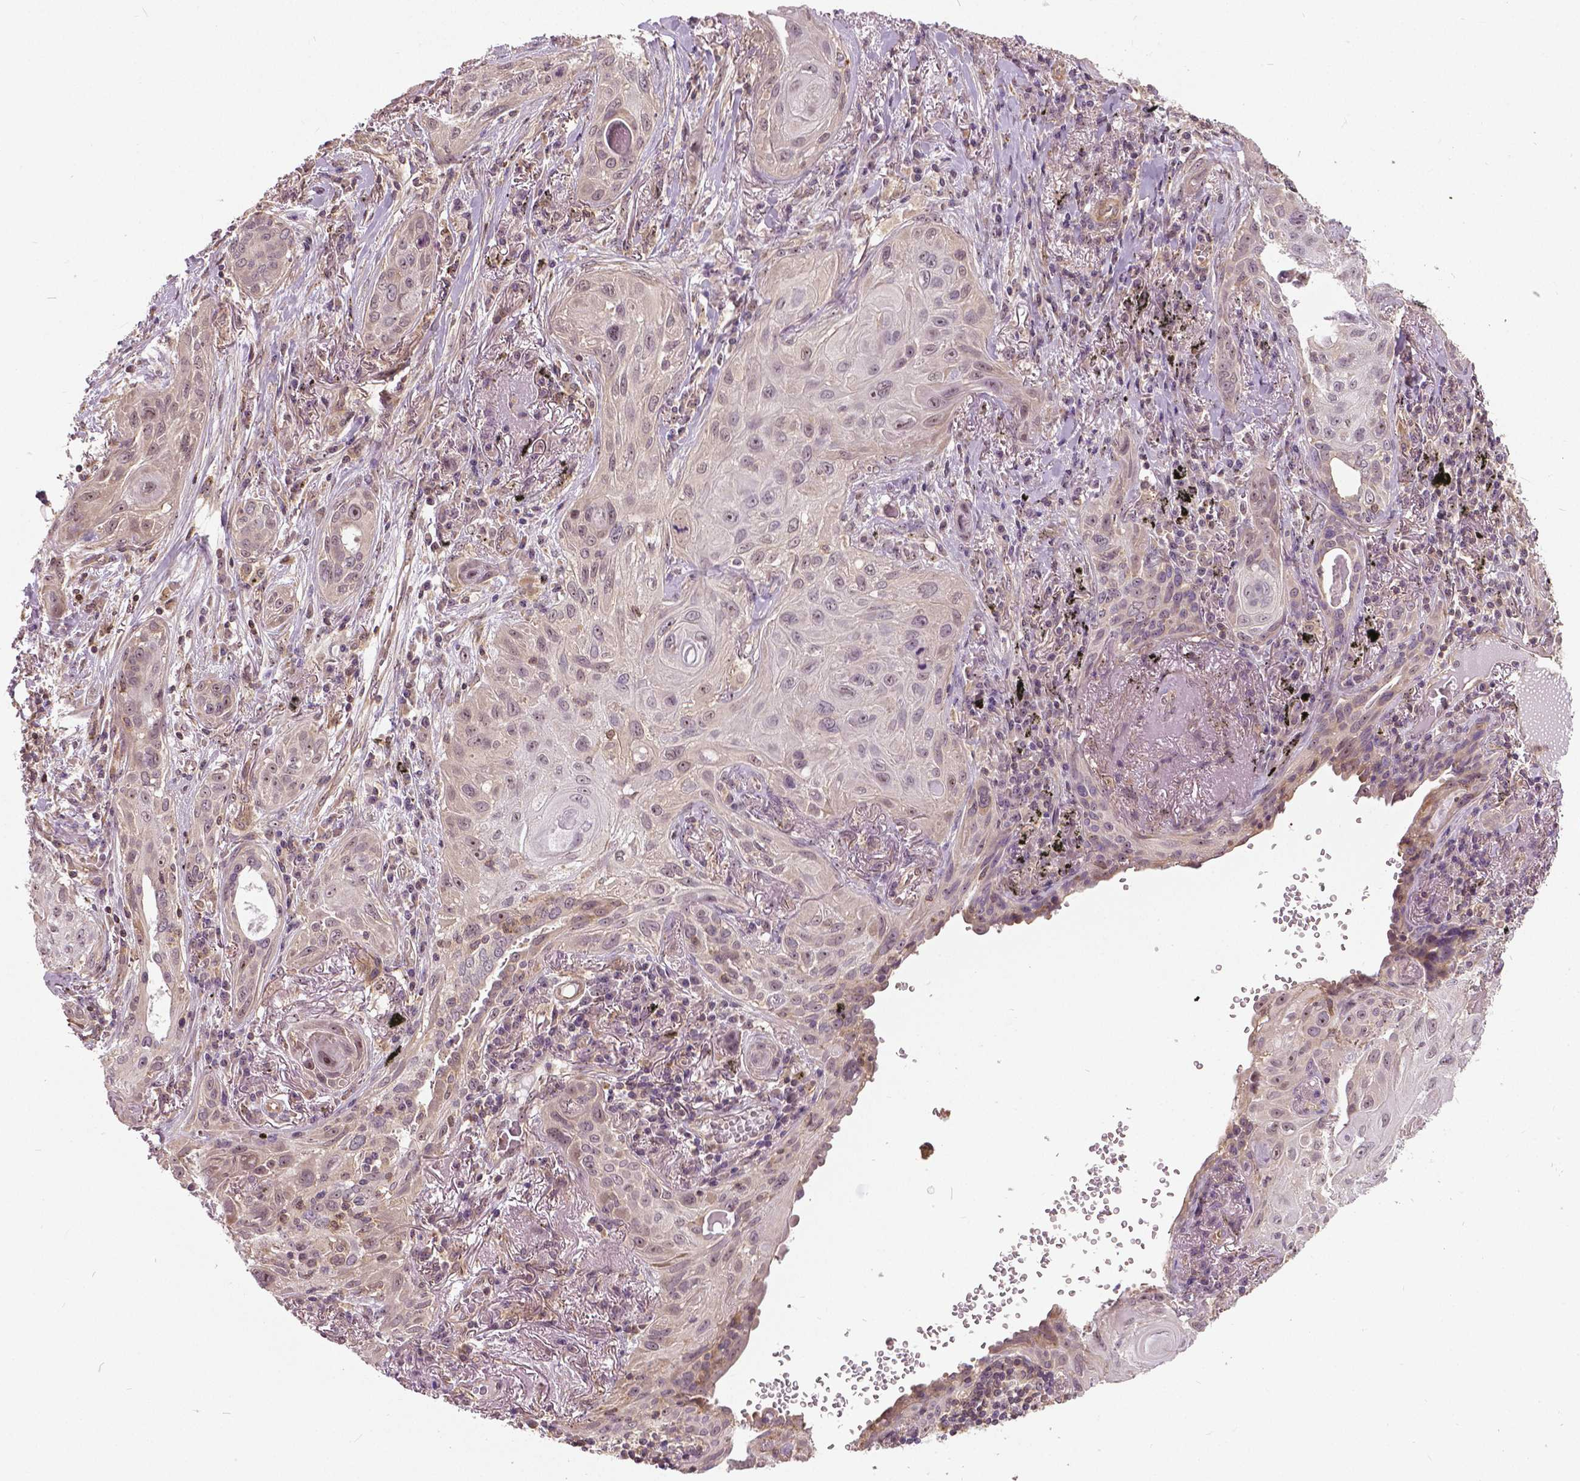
{"staining": {"intensity": "negative", "quantity": "none", "location": "none"}, "tissue": "lung cancer", "cell_type": "Tumor cells", "image_type": "cancer", "snomed": [{"axis": "morphology", "description": "Squamous cell carcinoma, NOS"}, {"axis": "topography", "description": "Lung"}], "caption": "Lung cancer (squamous cell carcinoma) stained for a protein using immunohistochemistry (IHC) exhibits no positivity tumor cells.", "gene": "ANXA13", "patient": {"sex": "male", "age": 79}}